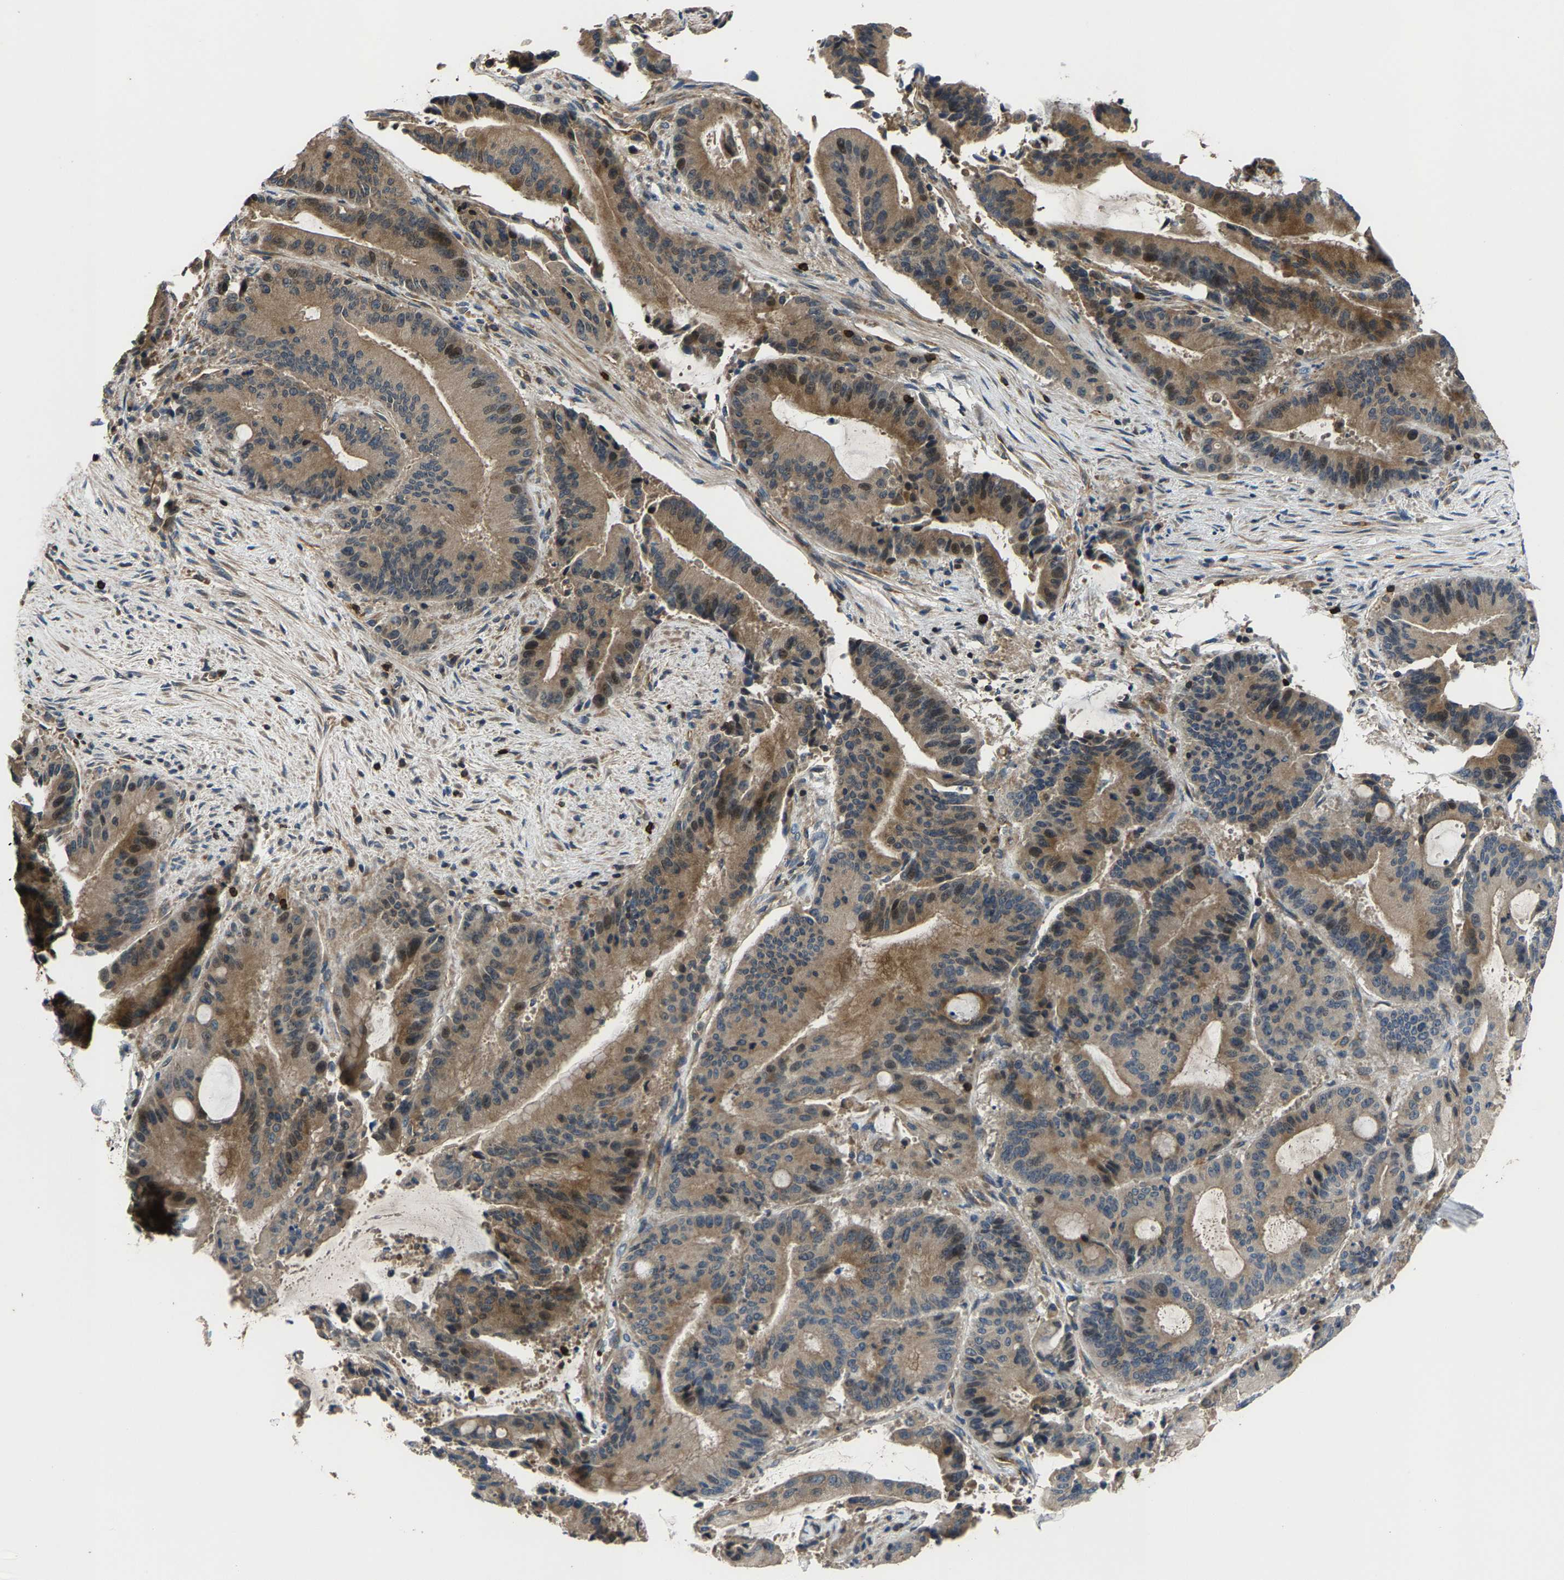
{"staining": {"intensity": "moderate", "quantity": ">75%", "location": "cytoplasmic/membranous"}, "tissue": "liver cancer", "cell_type": "Tumor cells", "image_type": "cancer", "snomed": [{"axis": "morphology", "description": "Normal tissue, NOS"}, {"axis": "morphology", "description": "Cholangiocarcinoma"}, {"axis": "topography", "description": "Liver"}, {"axis": "topography", "description": "Peripheral nerve tissue"}], "caption": "Immunohistochemistry (DAB (3,3'-diaminobenzidine)) staining of liver cancer demonstrates moderate cytoplasmic/membranous protein staining in about >75% of tumor cells. (brown staining indicates protein expression, while blue staining denotes nuclei).", "gene": "AGBL3", "patient": {"sex": "female", "age": 73}}